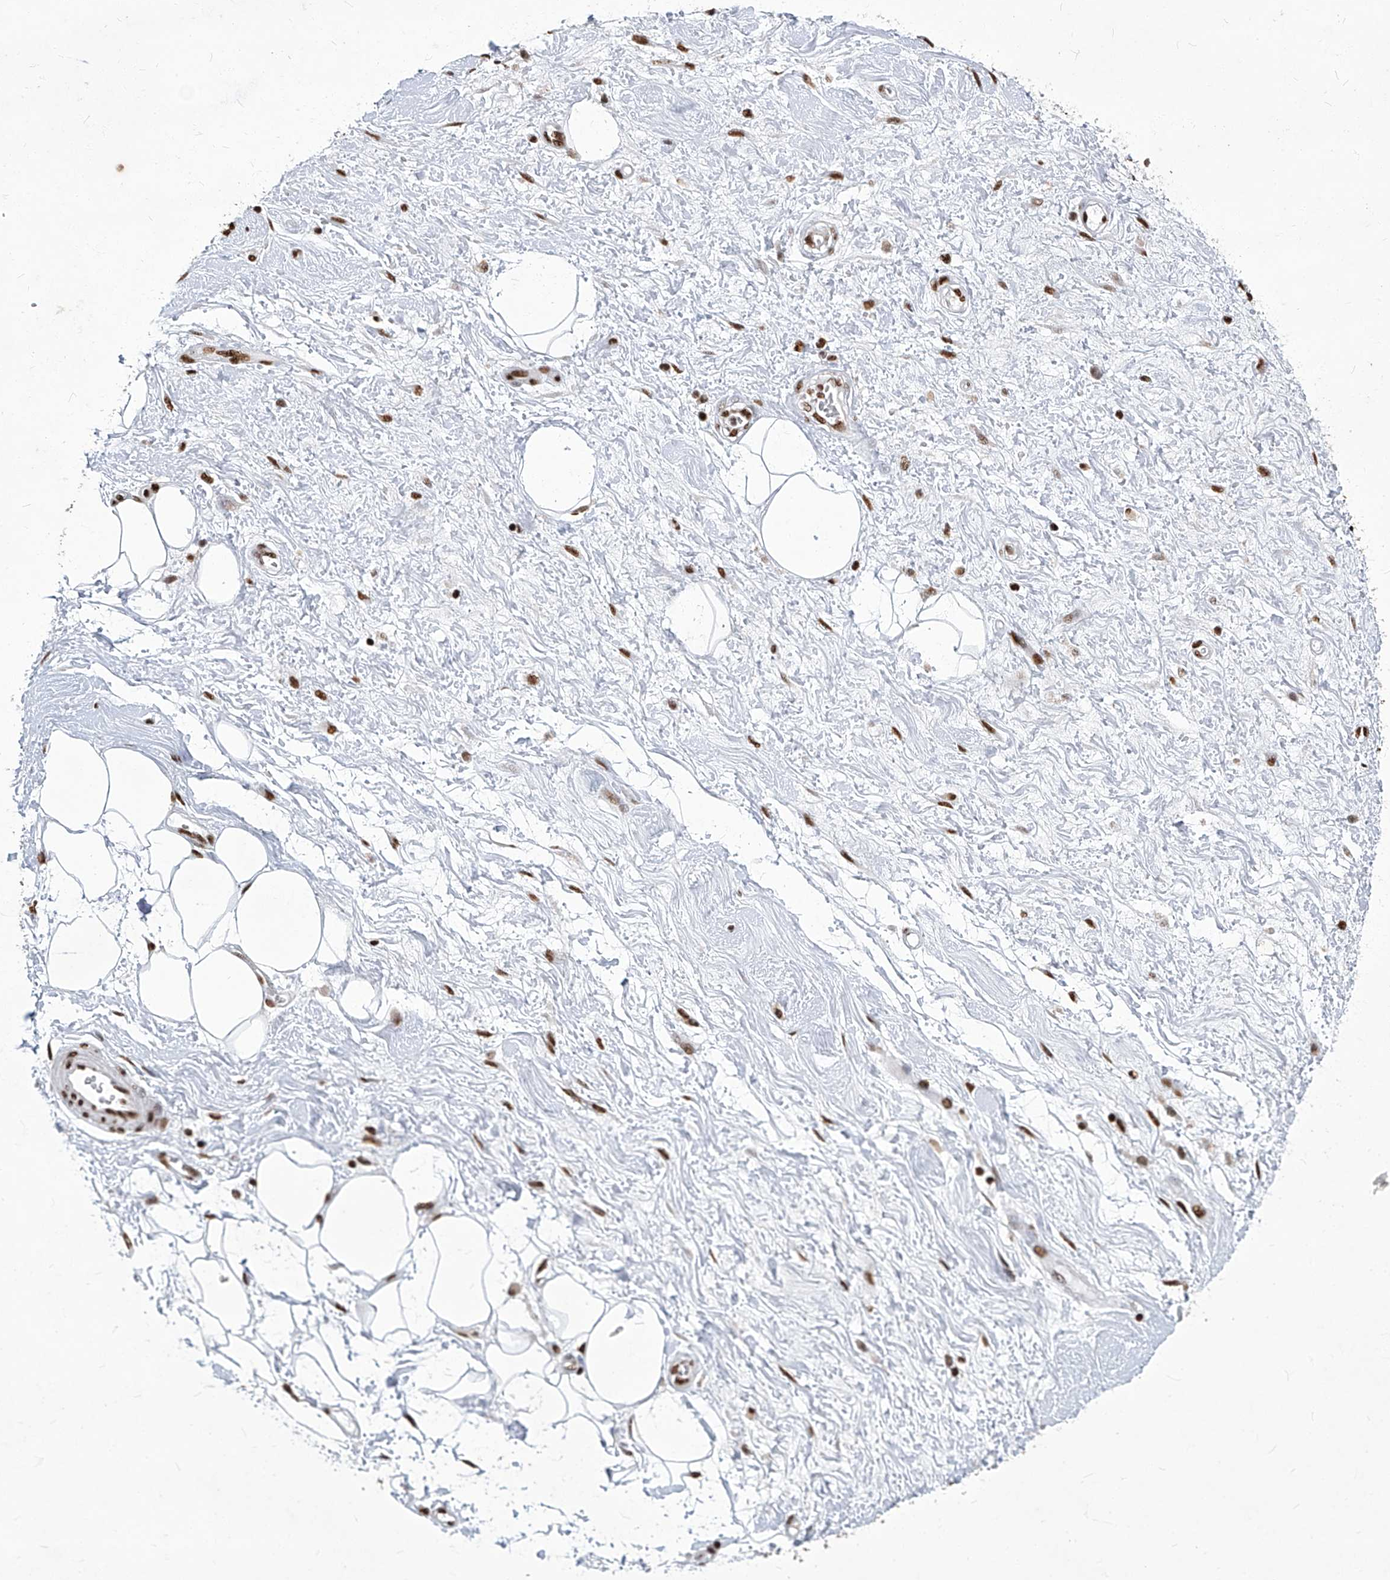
{"staining": {"intensity": "moderate", "quantity": ">75%", "location": "nuclear"}, "tissue": "adipose tissue", "cell_type": "Adipocytes", "image_type": "normal", "snomed": [{"axis": "morphology", "description": "Normal tissue, NOS"}, {"axis": "morphology", "description": "Adenocarcinoma, NOS"}, {"axis": "topography", "description": "Pancreas"}, {"axis": "topography", "description": "Peripheral nerve tissue"}], "caption": "Brown immunohistochemical staining in unremarkable adipose tissue reveals moderate nuclear positivity in approximately >75% of adipocytes. (DAB IHC with brightfield microscopy, high magnification).", "gene": "HBP1", "patient": {"sex": "male", "age": 59}}